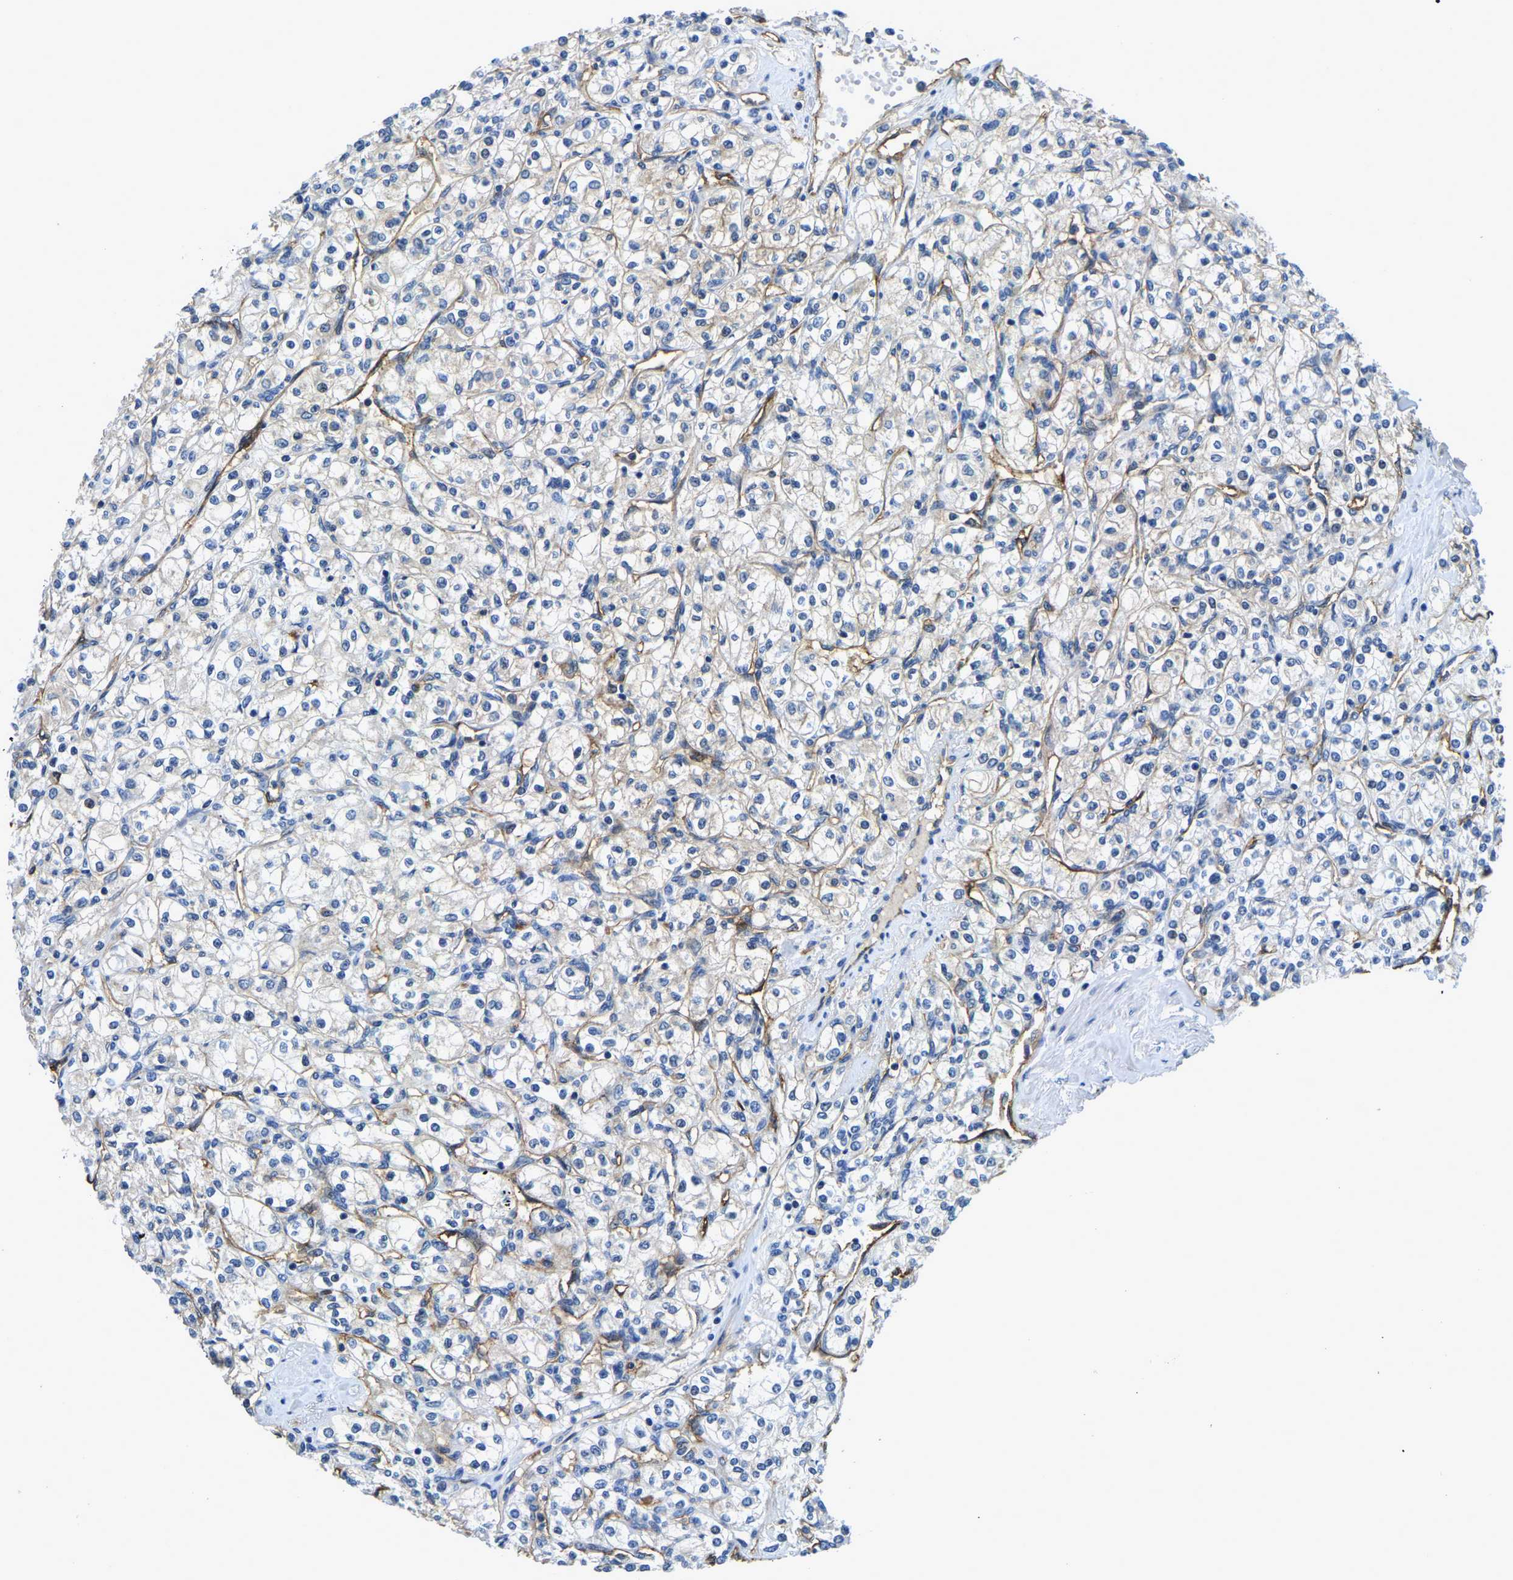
{"staining": {"intensity": "weak", "quantity": "<25%", "location": "cytoplasmic/membranous"}, "tissue": "renal cancer", "cell_type": "Tumor cells", "image_type": "cancer", "snomed": [{"axis": "morphology", "description": "Adenocarcinoma, NOS"}, {"axis": "topography", "description": "Kidney"}], "caption": "Immunohistochemistry (IHC) histopathology image of neoplastic tissue: renal adenocarcinoma stained with DAB exhibits no significant protein positivity in tumor cells.", "gene": "ITGA2", "patient": {"sex": "male", "age": 77}}